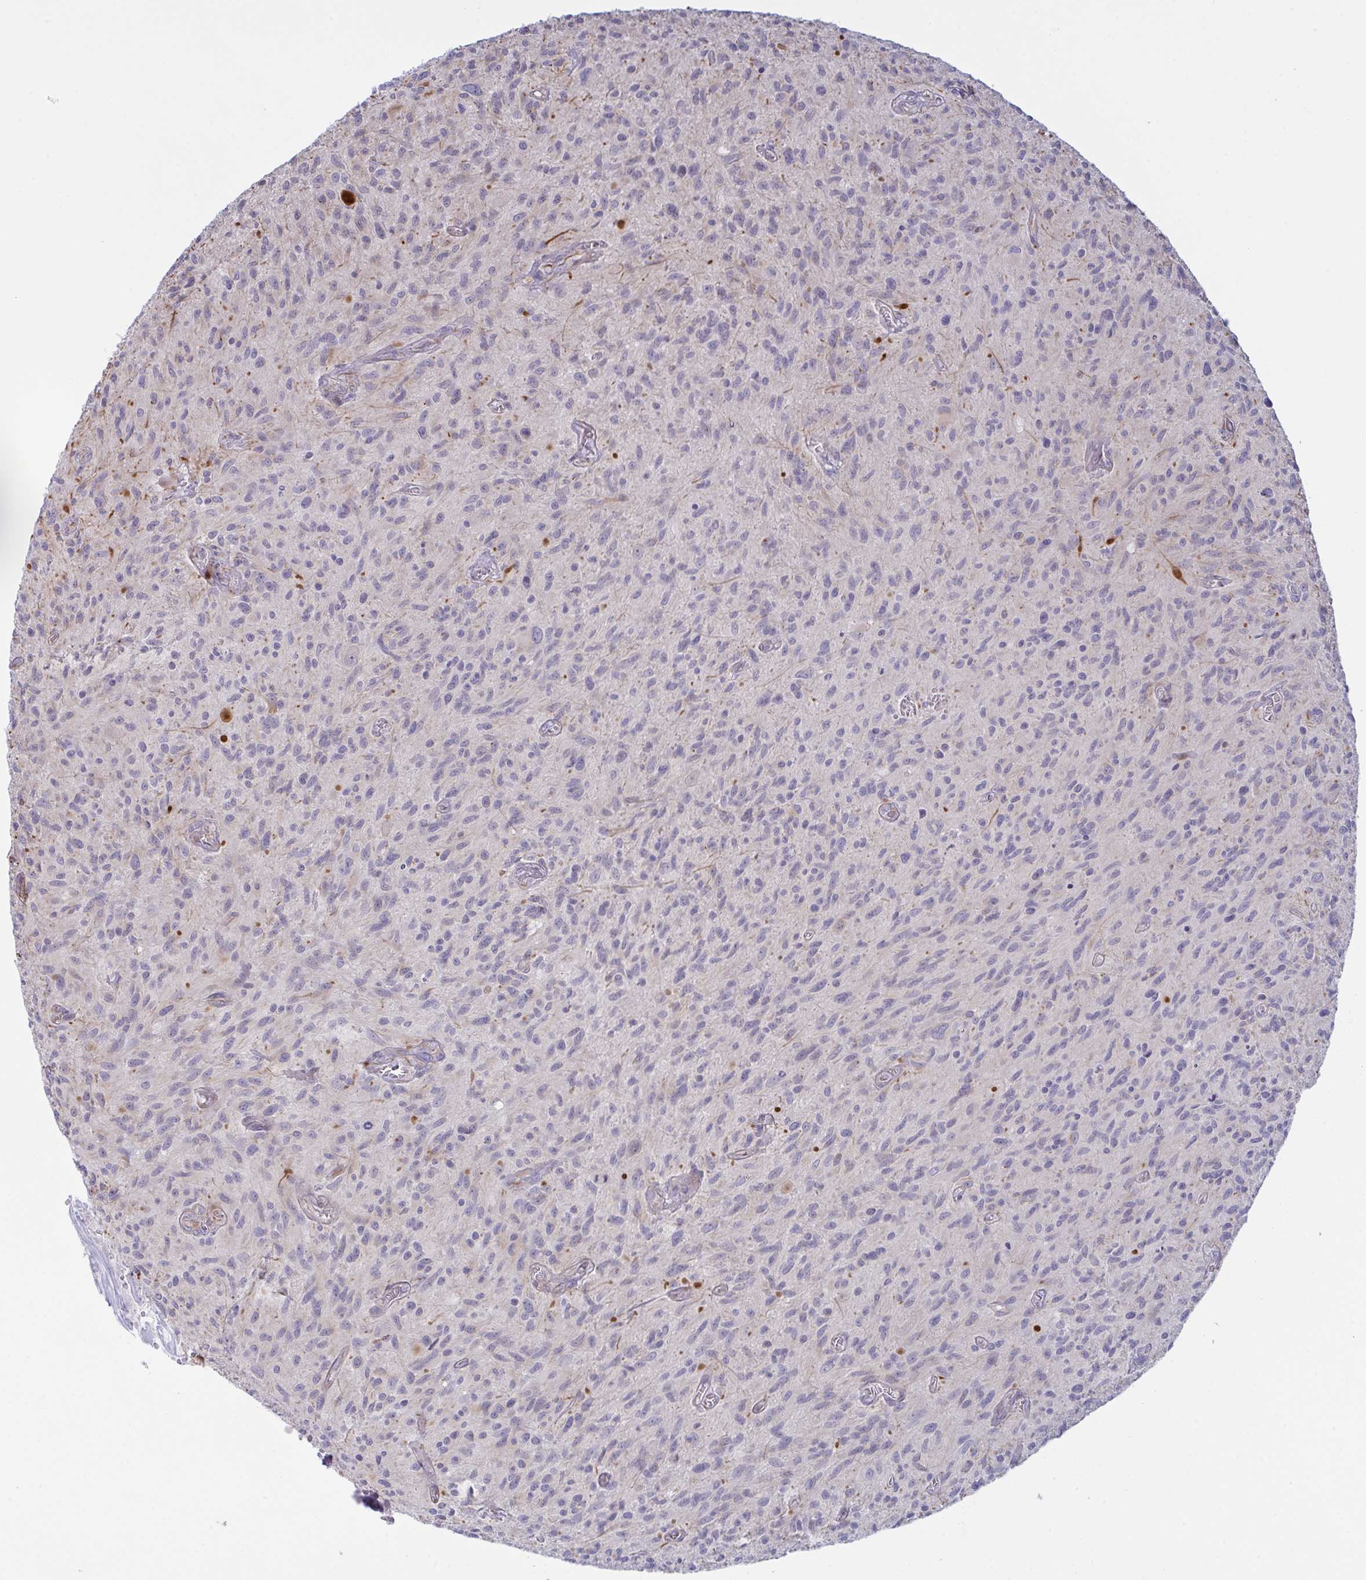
{"staining": {"intensity": "negative", "quantity": "none", "location": "none"}, "tissue": "glioma", "cell_type": "Tumor cells", "image_type": "cancer", "snomed": [{"axis": "morphology", "description": "Glioma, malignant, High grade"}, {"axis": "topography", "description": "Brain"}], "caption": "This micrograph is of malignant high-grade glioma stained with immunohistochemistry (IHC) to label a protein in brown with the nuclei are counter-stained blue. There is no staining in tumor cells. Nuclei are stained in blue.", "gene": "DCBLD1", "patient": {"sex": "male", "age": 75}}